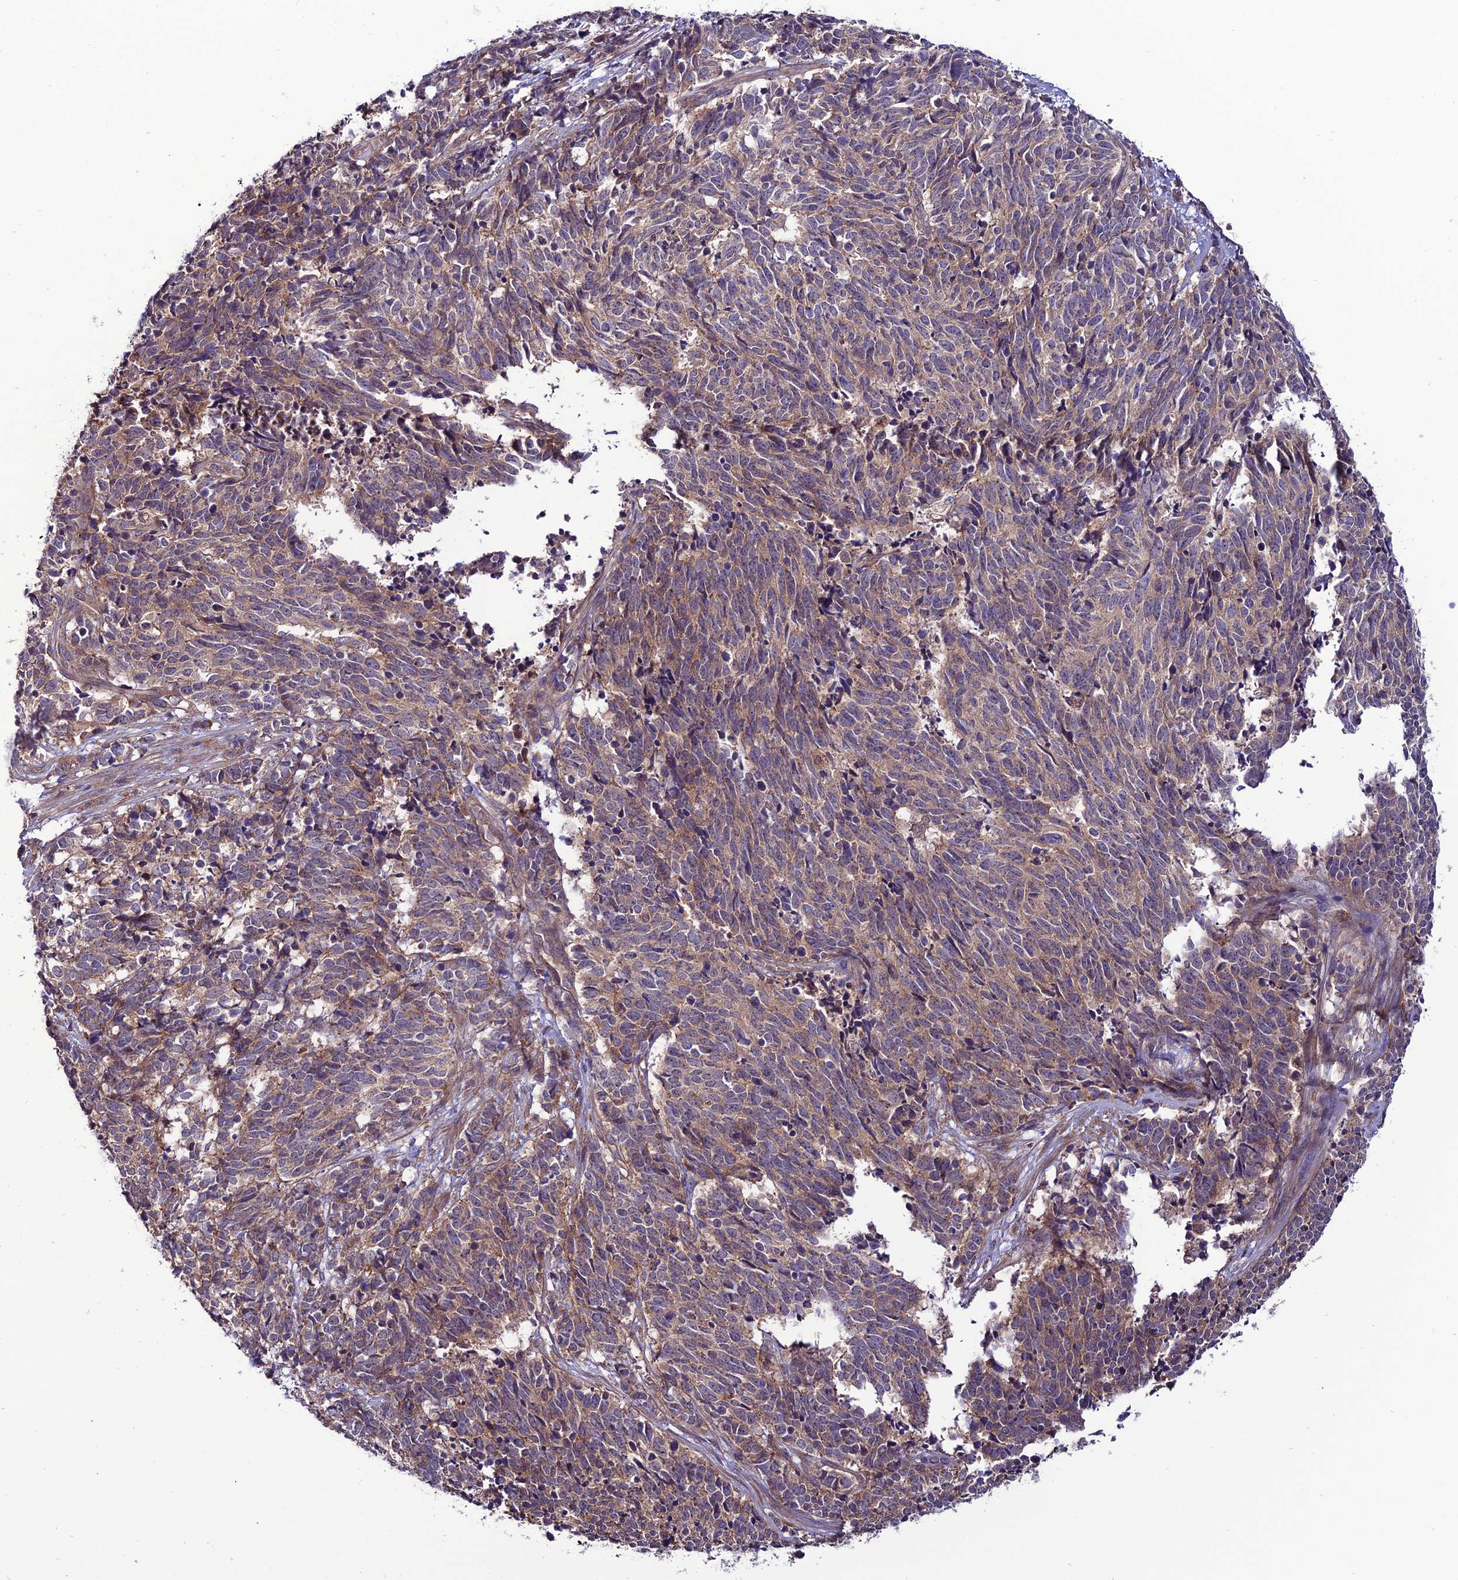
{"staining": {"intensity": "weak", "quantity": ">75%", "location": "cytoplasmic/membranous"}, "tissue": "cervical cancer", "cell_type": "Tumor cells", "image_type": "cancer", "snomed": [{"axis": "morphology", "description": "Squamous cell carcinoma, NOS"}, {"axis": "topography", "description": "Cervix"}], "caption": "Immunohistochemical staining of human cervical cancer (squamous cell carcinoma) reveals weak cytoplasmic/membranous protein staining in about >75% of tumor cells.", "gene": "PPIL3", "patient": {"sex": "female", "age": 29}}